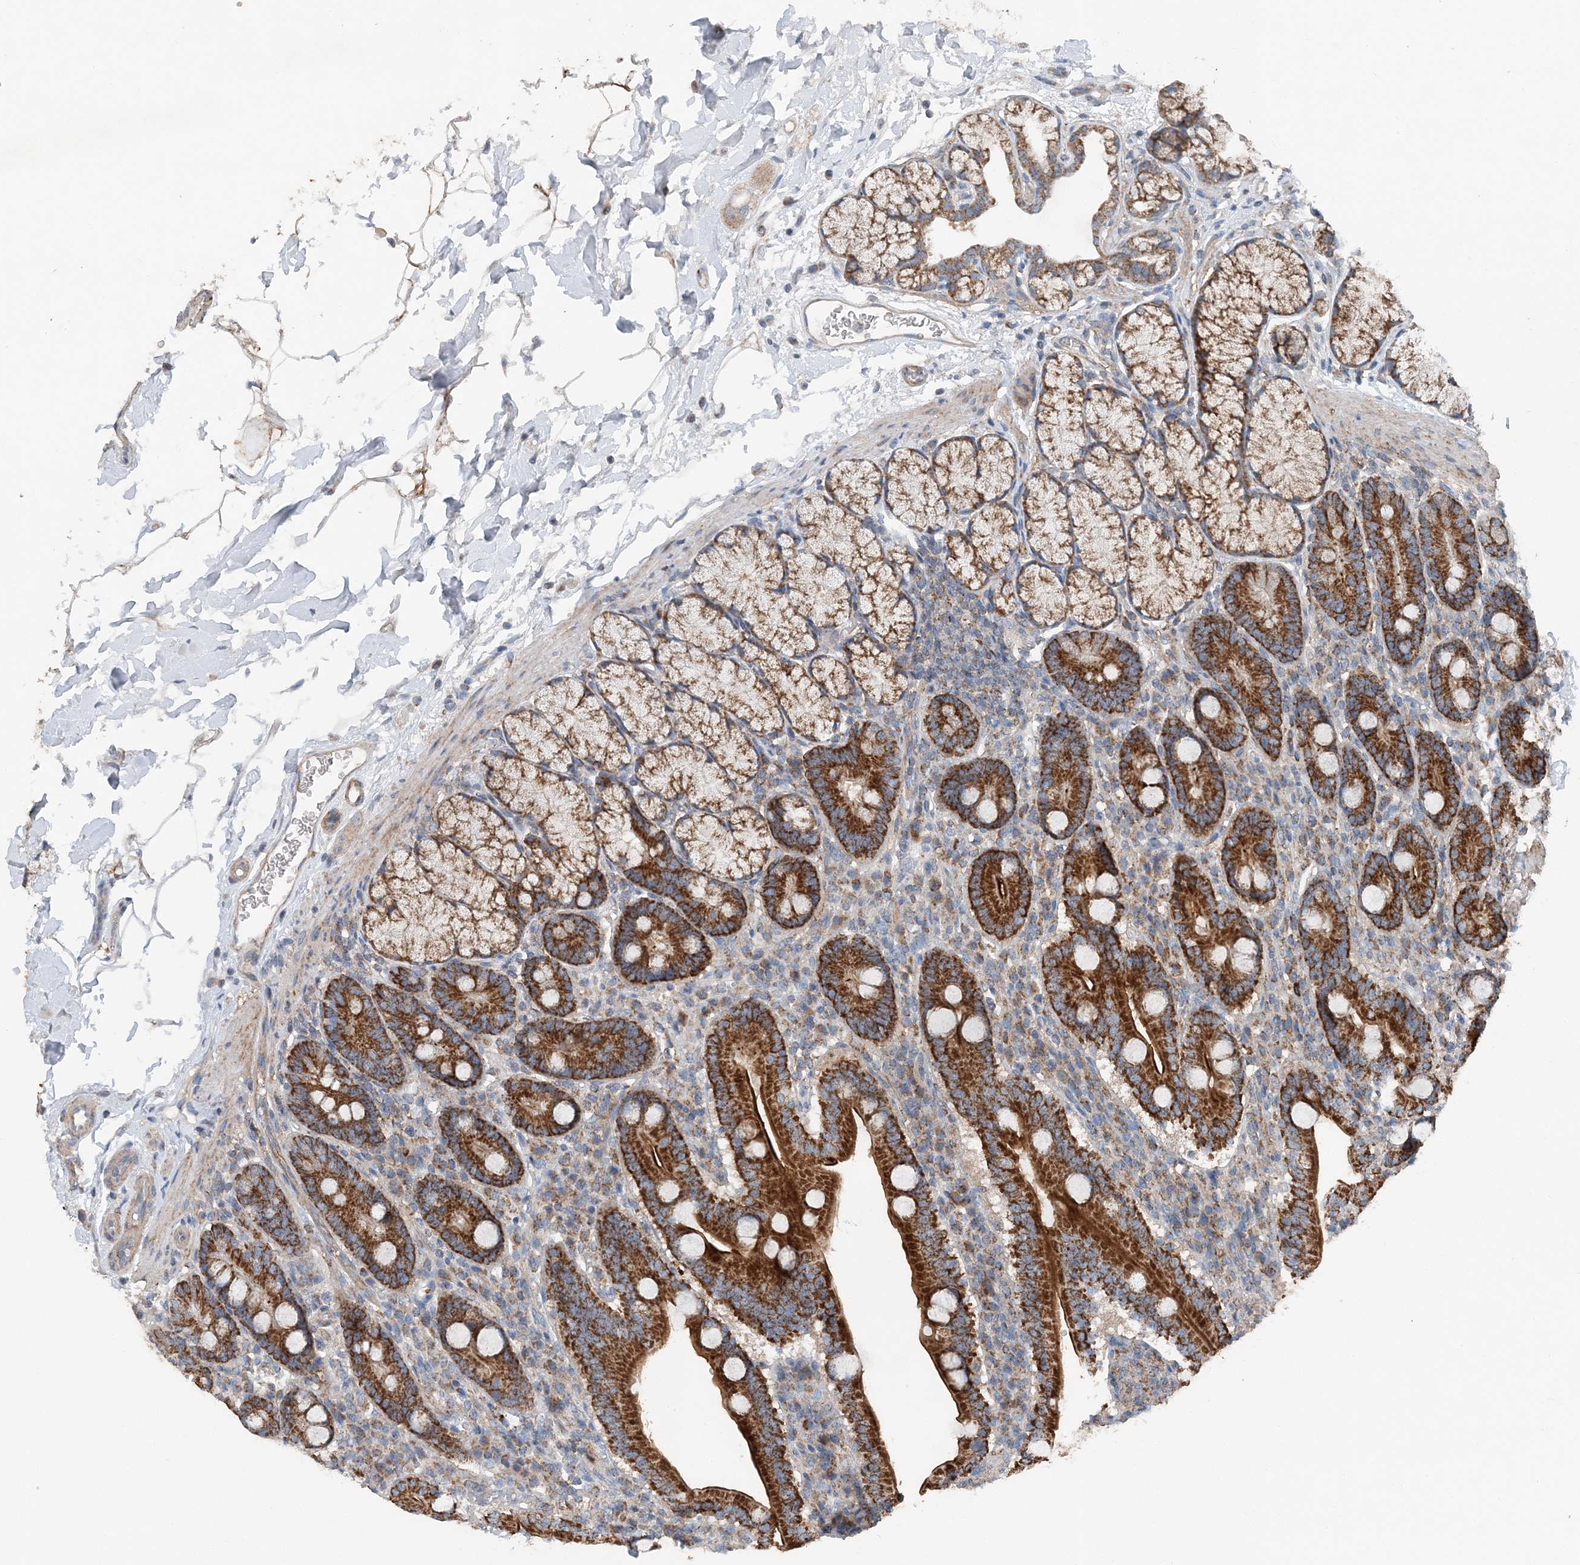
{"staining": {"intensity": "strong", "quantity": ">75%", "location": "cytoplasmic/membranous"}, "tissue": "duodenum", "cell_type": "Glandular cells", "image_type": "normal", "snomed": [{"axis": "morphology", "description": "Normal tissue, NOS"}, {"axis": "topography", "description": "Duodenum"}], "caption": "High-magnification brightfield microscopy of normal duodenum stained with DAB (3,3'-diaminobenzidine) (brown) and counterstained with hematoxylin (blue). glandular cells exhibit strong cytoplasmic/membranous expression is identified in about>75% of cells. (brown staining indicates protein expression, while blue staining denotes nuclei).", "gene": "SPRY2", "patient": {"sex": "male", "age": 35}}